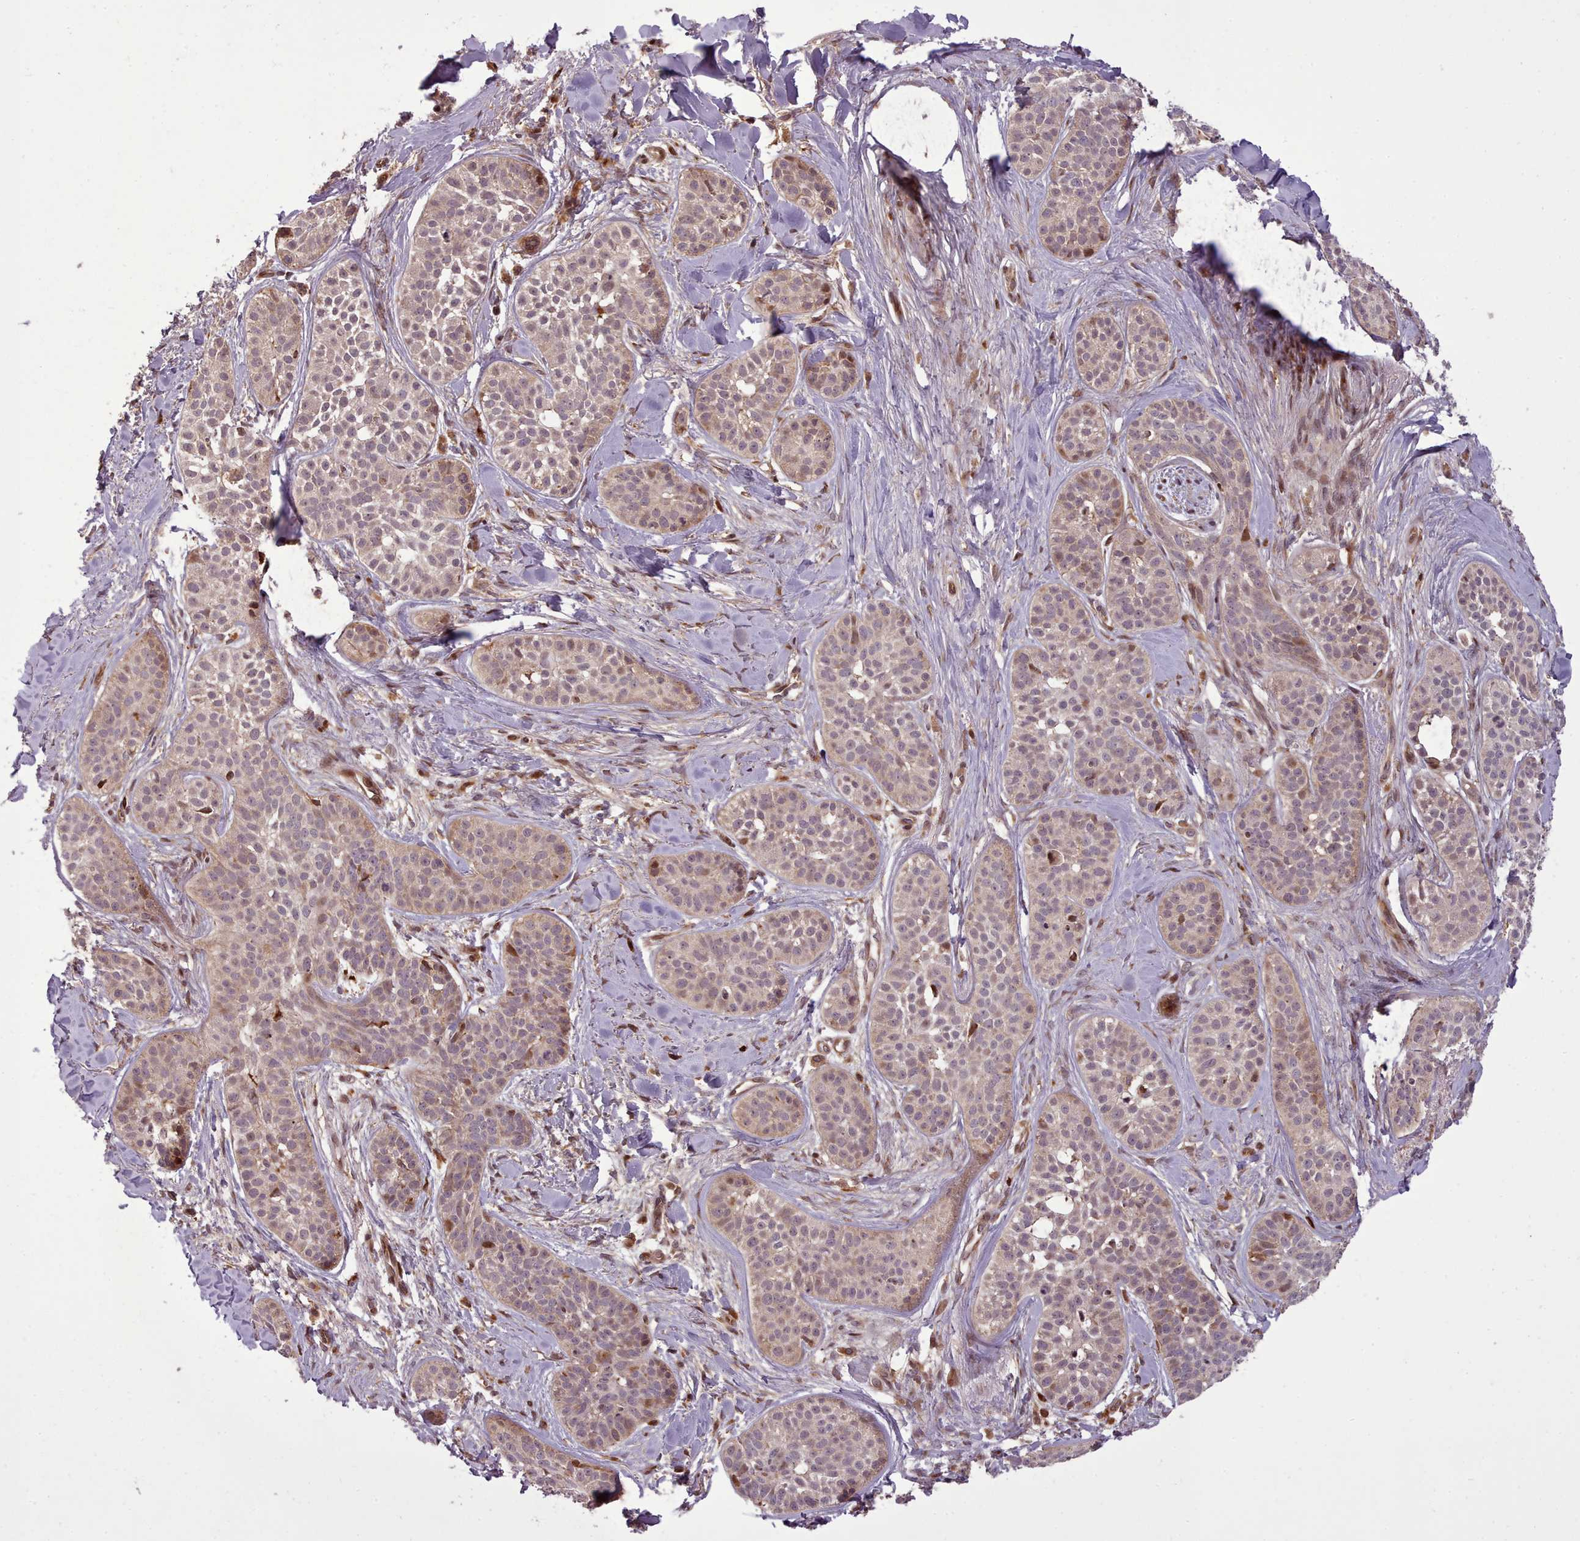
{"staining": {"intensity": "weak", "quantity": "25%-75%", "location": "cytoplasmic/membranous,nuclear"}, "tissue": "skin cancer", "cell_type": "Tumor cells", "image_type": "cancer", "snomed": [{"axis": "morphology", "description": "Basal cell carcinoma"}, {"axis": "topography", "description": "Skin"}], "caption": "This photomicrograph exhibits immunohistochemistry (IHC) staining of human skin cancer (basal cell carcinoma), with low weak cytoplasmic/membranous and nuclear expression in approximately 25%-75% of tumor cells.", "gene": "NLRP7", "patient": {"sex": "male", "age": 52}}